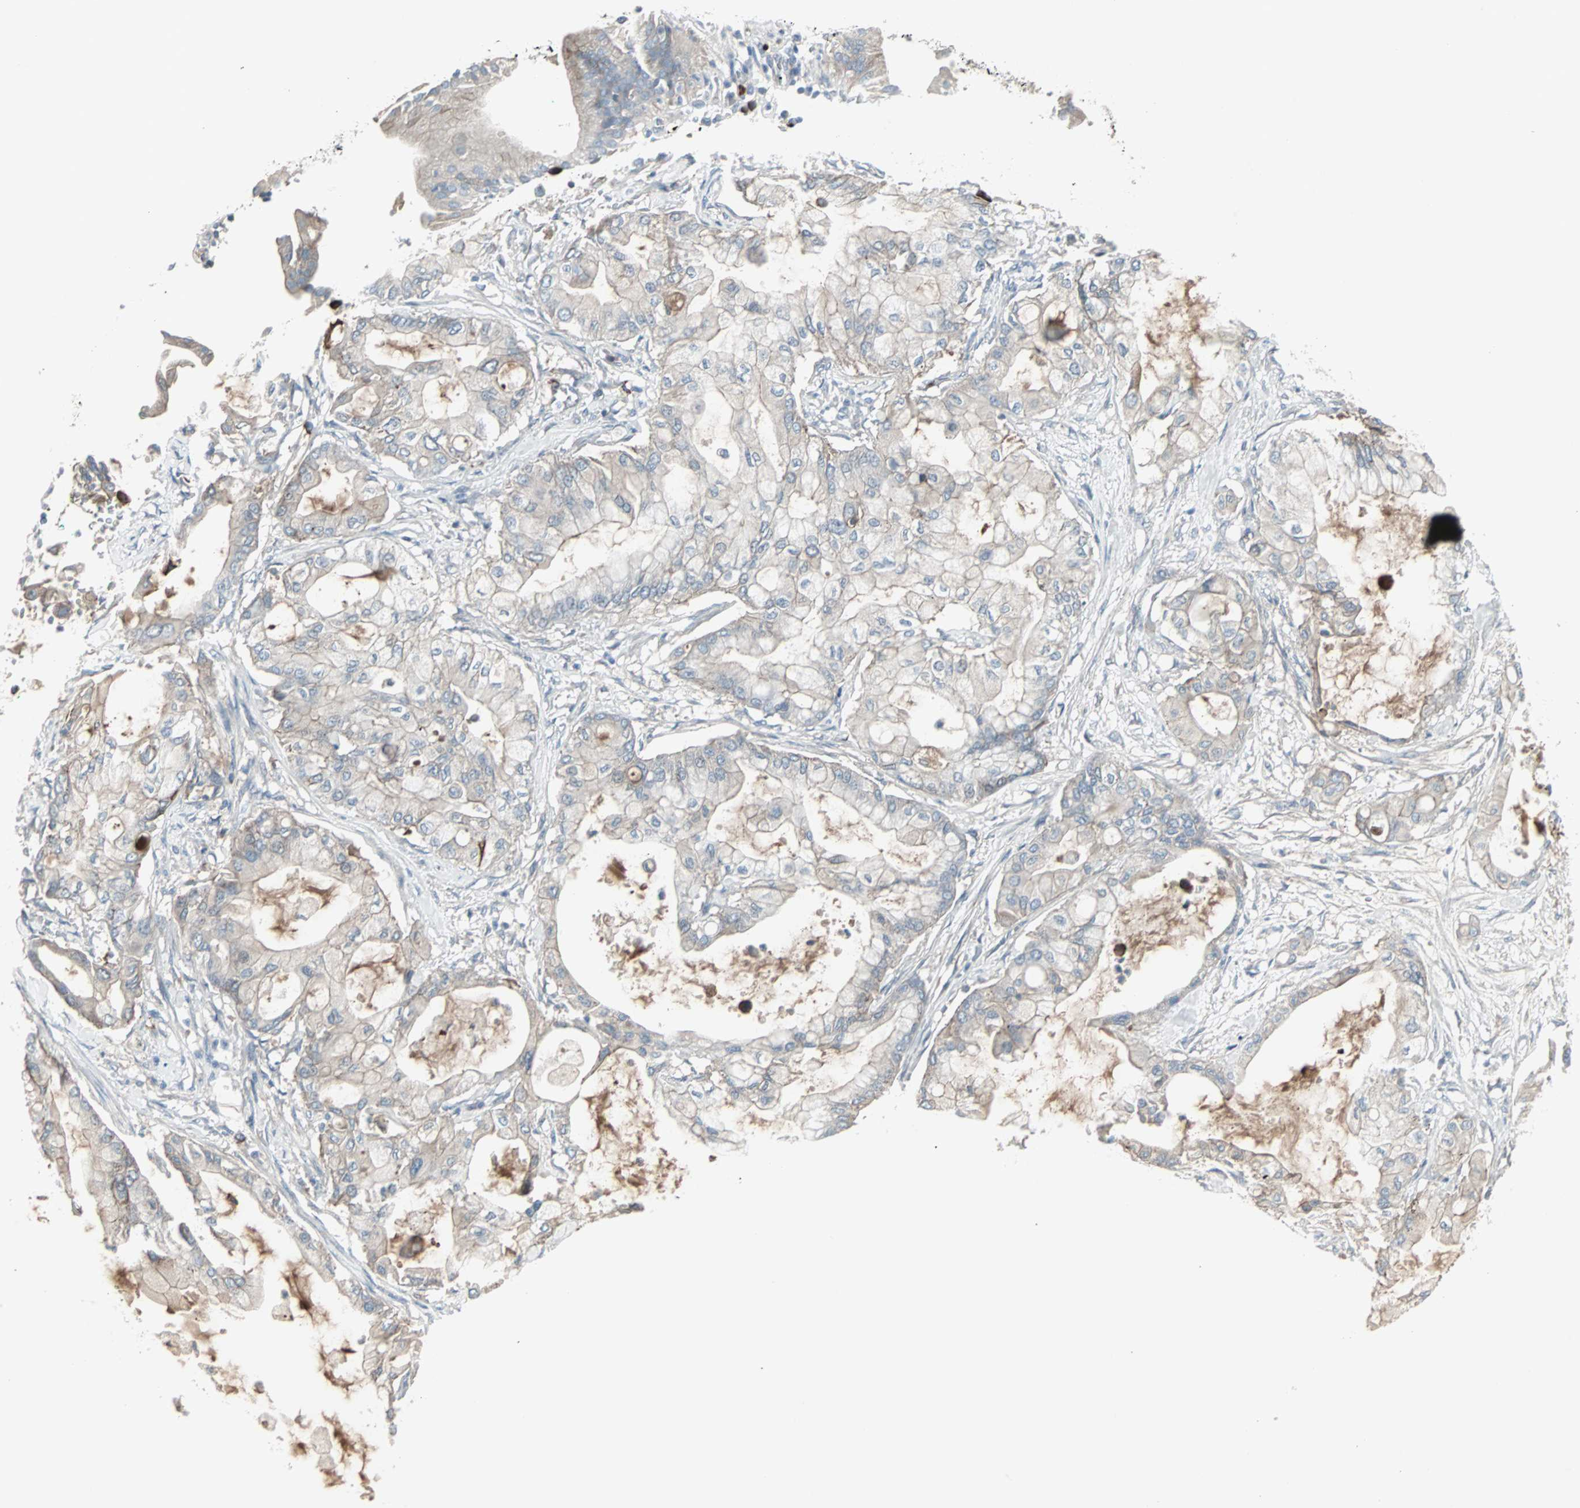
{"staining": {"intensity": "weak", "quantity": "25%-75%", "location": "cytoplasmic/membranous"}, "tissue": "pancreatic cancer", "cell_type": "Tumor cells", "image_type": "cancer", "snomed": [{"axis": "morphology", "description": "Adenocarcinoma, NOS"}, {"axis": "morphology", "description": "Adenocarcinoma, metastatic, NOS"}, {"axis": "topography", "description": "Lymph node"}, {"axis": "topography", "description": "Pancreas"}, {"axis": "topography", "description": "Duodenum"}], "caption": "Pancreatic cancer stained for a protein (brown) demonstrates weak cytoplasmic/membranous positive staining in about 25%-75% of tumor cells.", "gene": "ZSCAN32", "patient": {"sex": "female", "age": 64}}